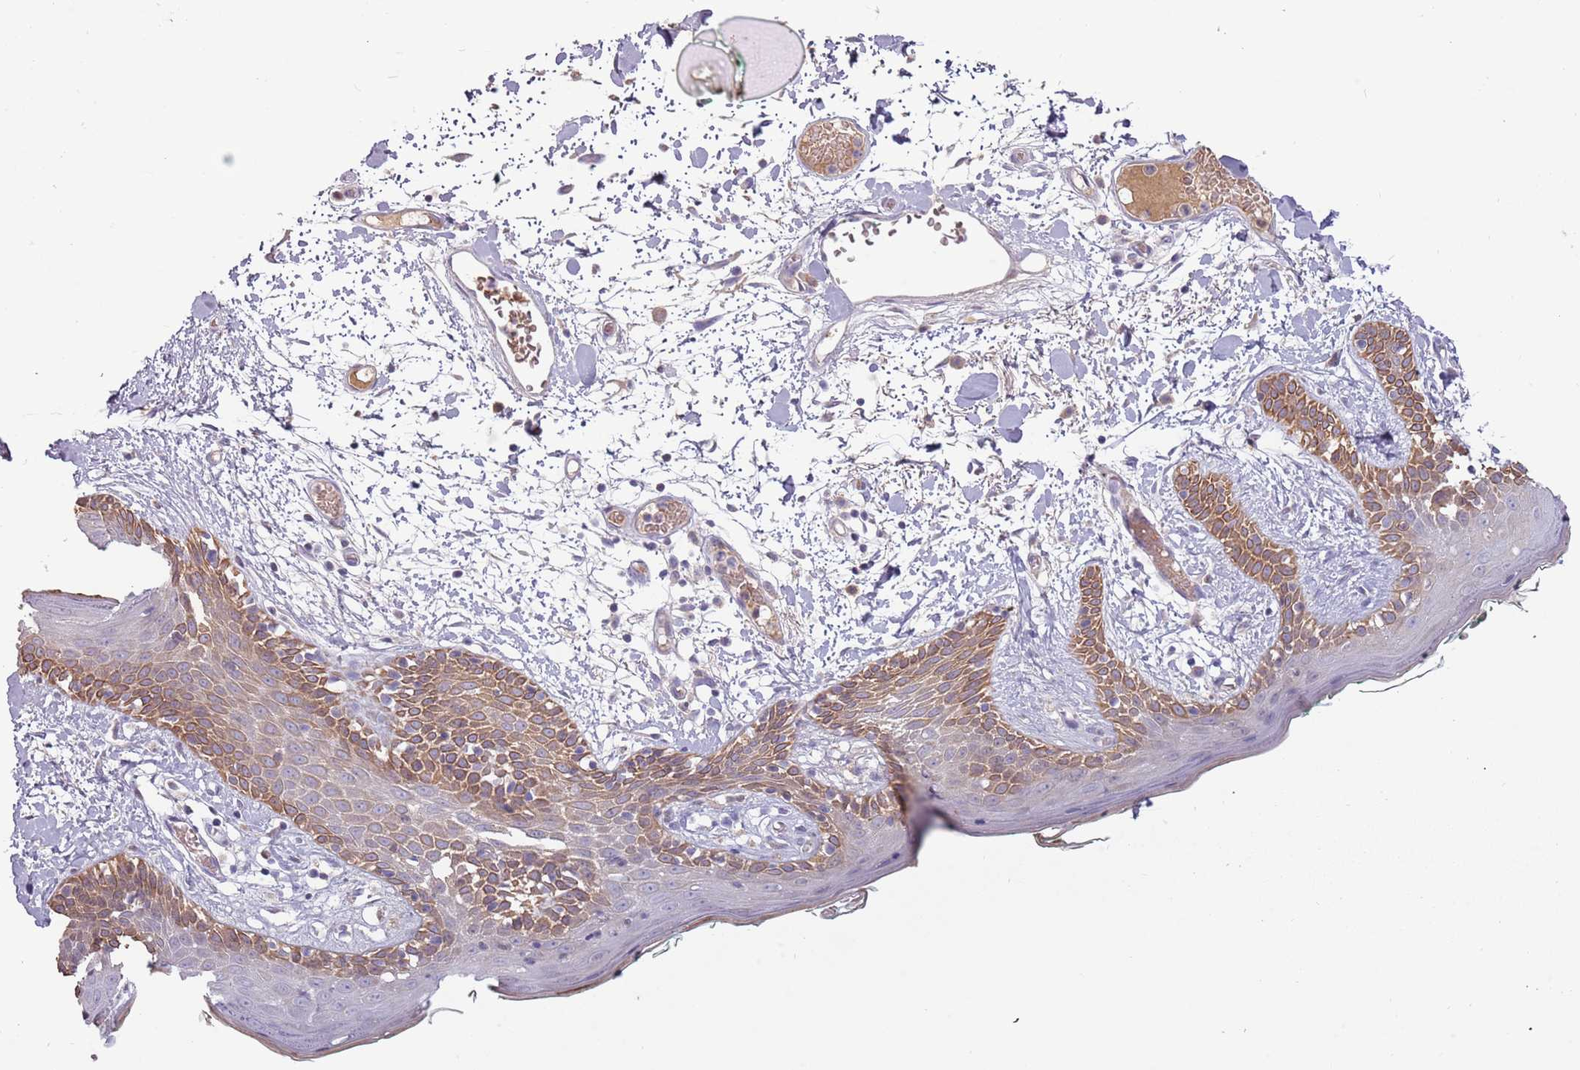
{"staining": {"intensity": "negative", "quantity": "none", "location": "none"}, "tissue": "skin", "cell_type": "Fibroblasts", "image_type": "normal", "snomed": [{"axis": "morphology", "description": "Normal tissue, NOS"}, {"axis": "topography", "description": "Skin"}], "caption": "The histopathology image demonstrates no significant expression in fibroblasts of skin. The staining is performed using DAB (3,3'-diaminobenzidine) brown chromogen with nuclei counter-stained in using hematoxylin.", "gene": "SYS1", "patient": {"sex": "male", "age": 79}}